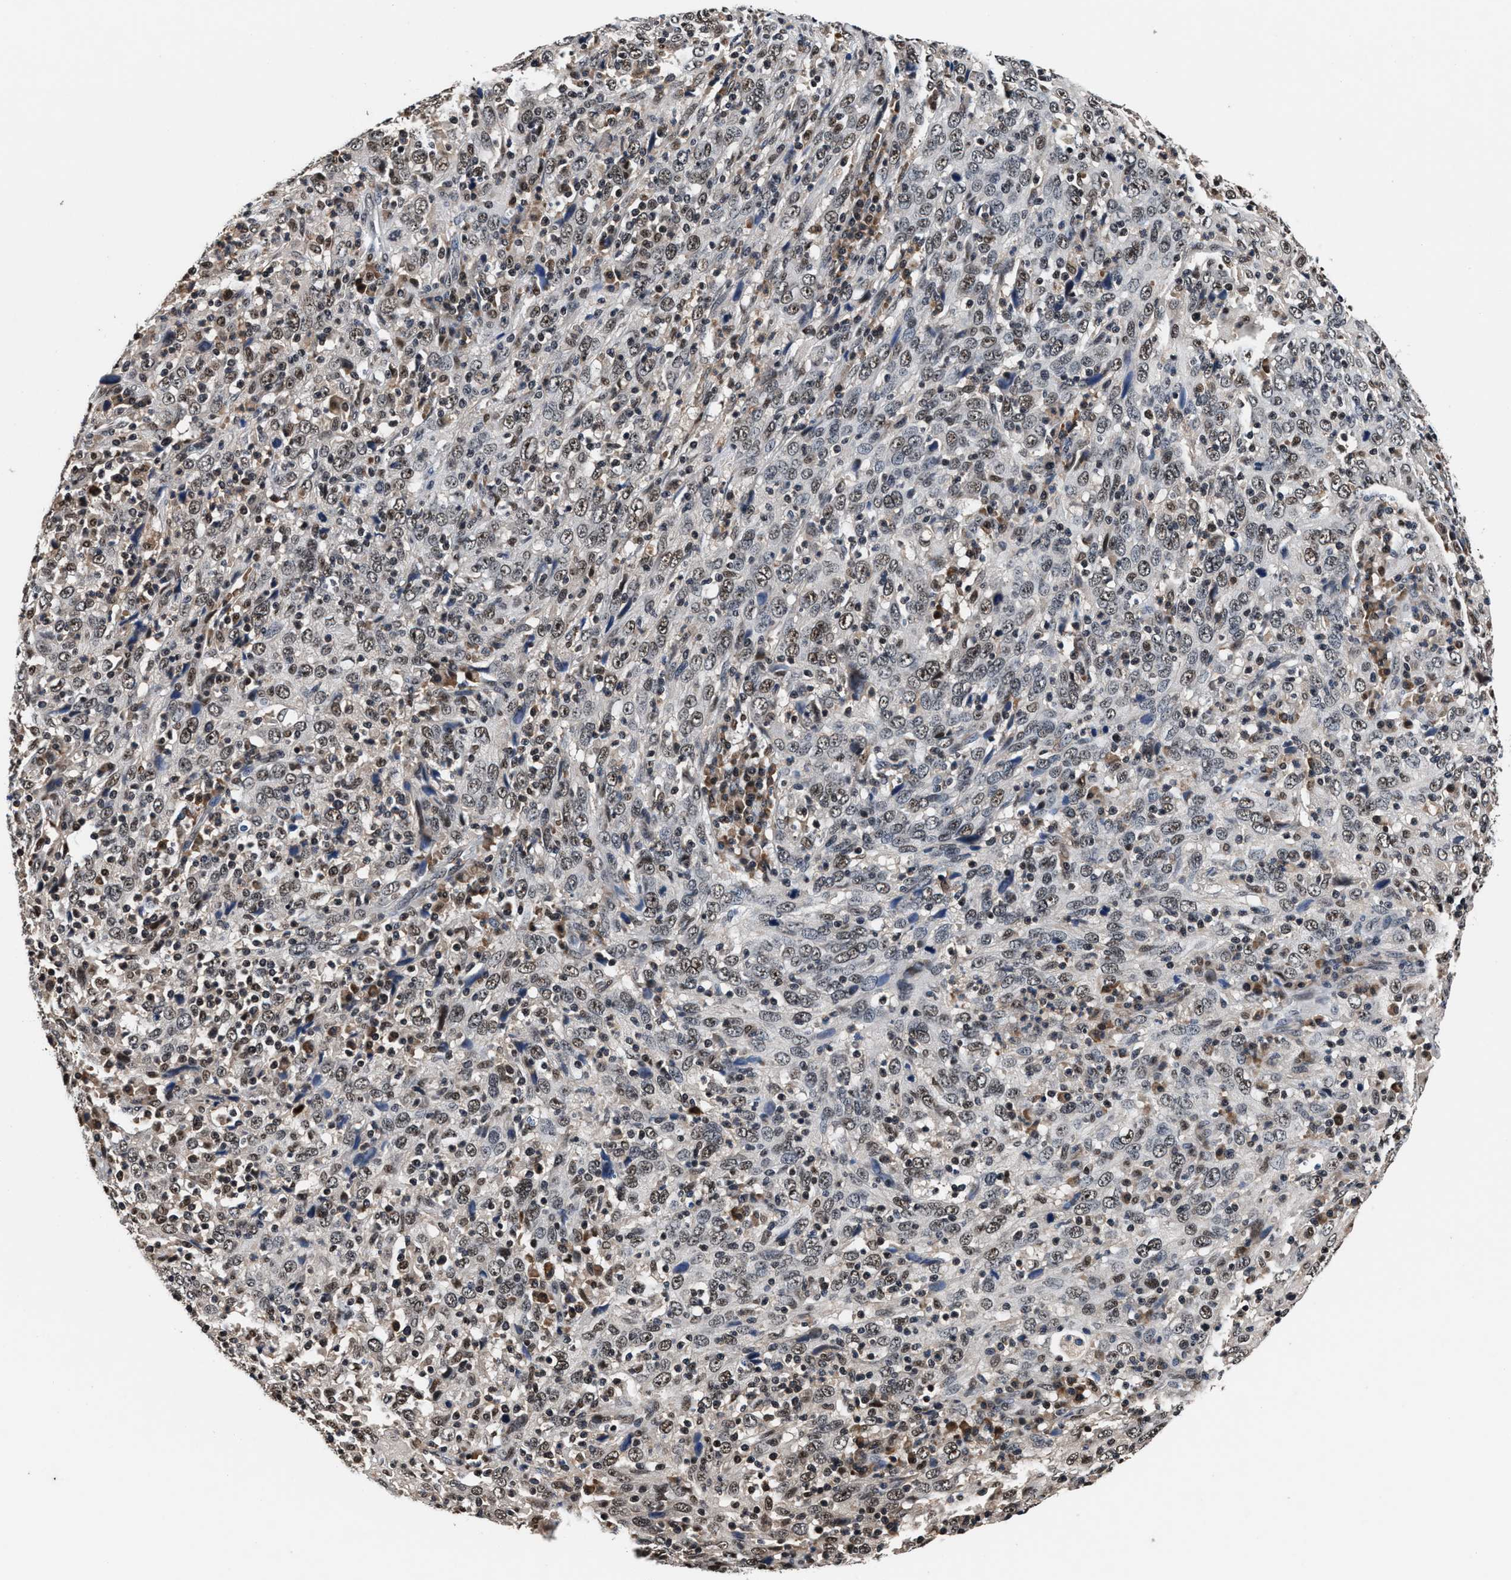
{"staining": {"intensity": "weak", "quantity": ">75%", "location": "nuclear"}, "tissue": "cervical cancer", "cell_type": "Tumor cells", "image_type": "cancer", "snomed": [{"axis": "morphology", "description": "Squamous cell carcinoma, NOS"}, {"axis": "topography", "description": "Cervix"}], "caption": "A low amount of weak nuclear staining is present in about >75% of tumor cells in cervical squamous cell carcinoma tissue. Using DAB (brown) and hematoxylin (blue) stains, captured at high magnification using brightfield microscopy.", "gene": "USP16", "patient": {"sex": "female", "age": 46}}